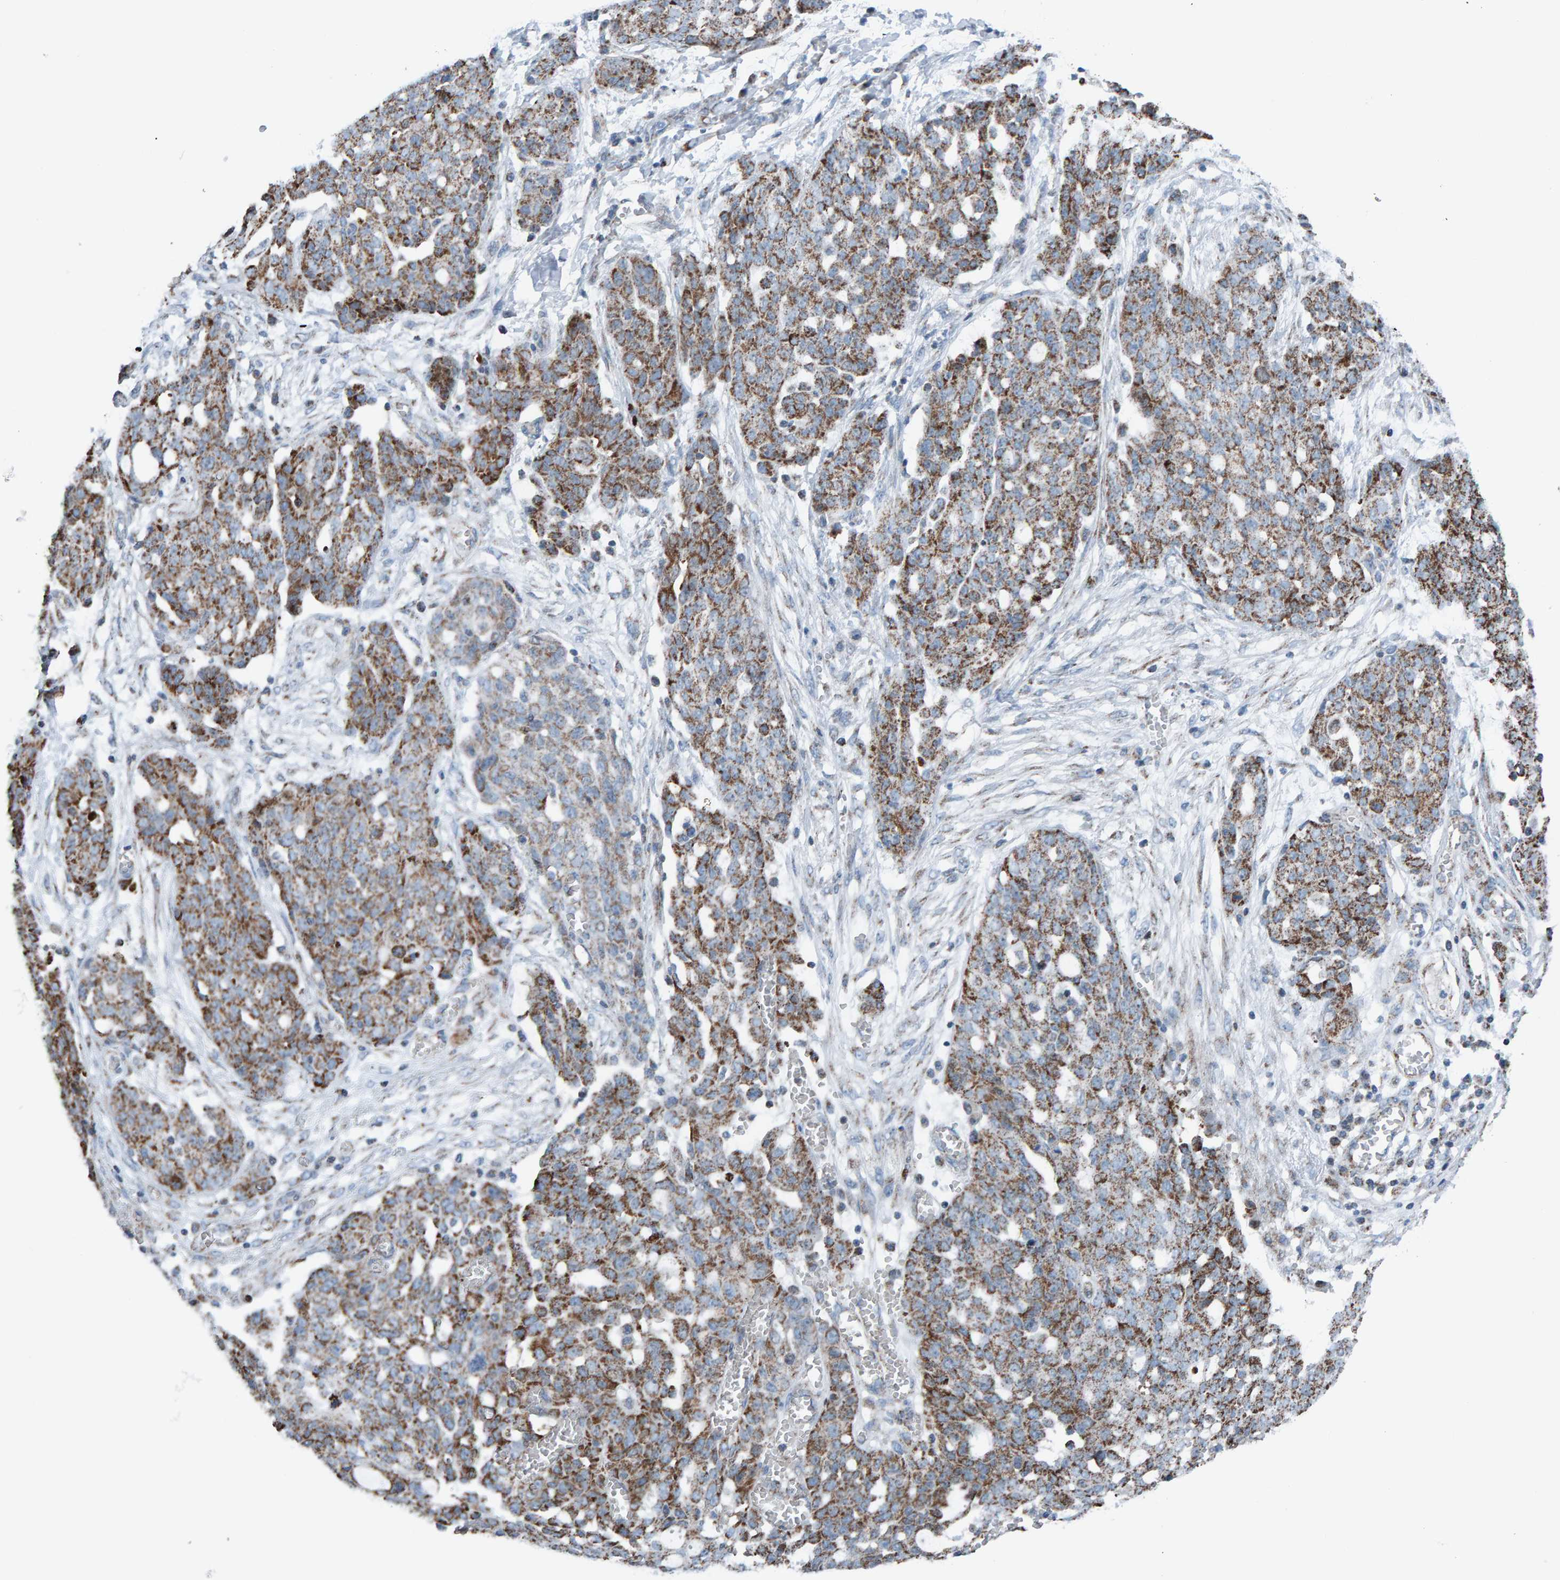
{"staining": {"intensity": "moderate", "quantity": ">75%", "location": "cytoplasmic/membranous"}, "tissue": "ovarian cancer", "cell_type": "Tumor cells", "image_type": "cancer", "snomed": [{"axis": "morphology", "description": "Cystadenocarcinoma, serous, NOS"}, {"axis": "topography", "description": "Soft tissue"}, {"axis": "topography", "description": "Ovary"}], "caption": "Tumor cells demonstrate moderate cytoplasmic/membranous positivity in about >75% of cells in ovarian serous cystadenocarcinoma.", "gene": "ZNF48", "patient": {"sex": "female", "age": 57}}